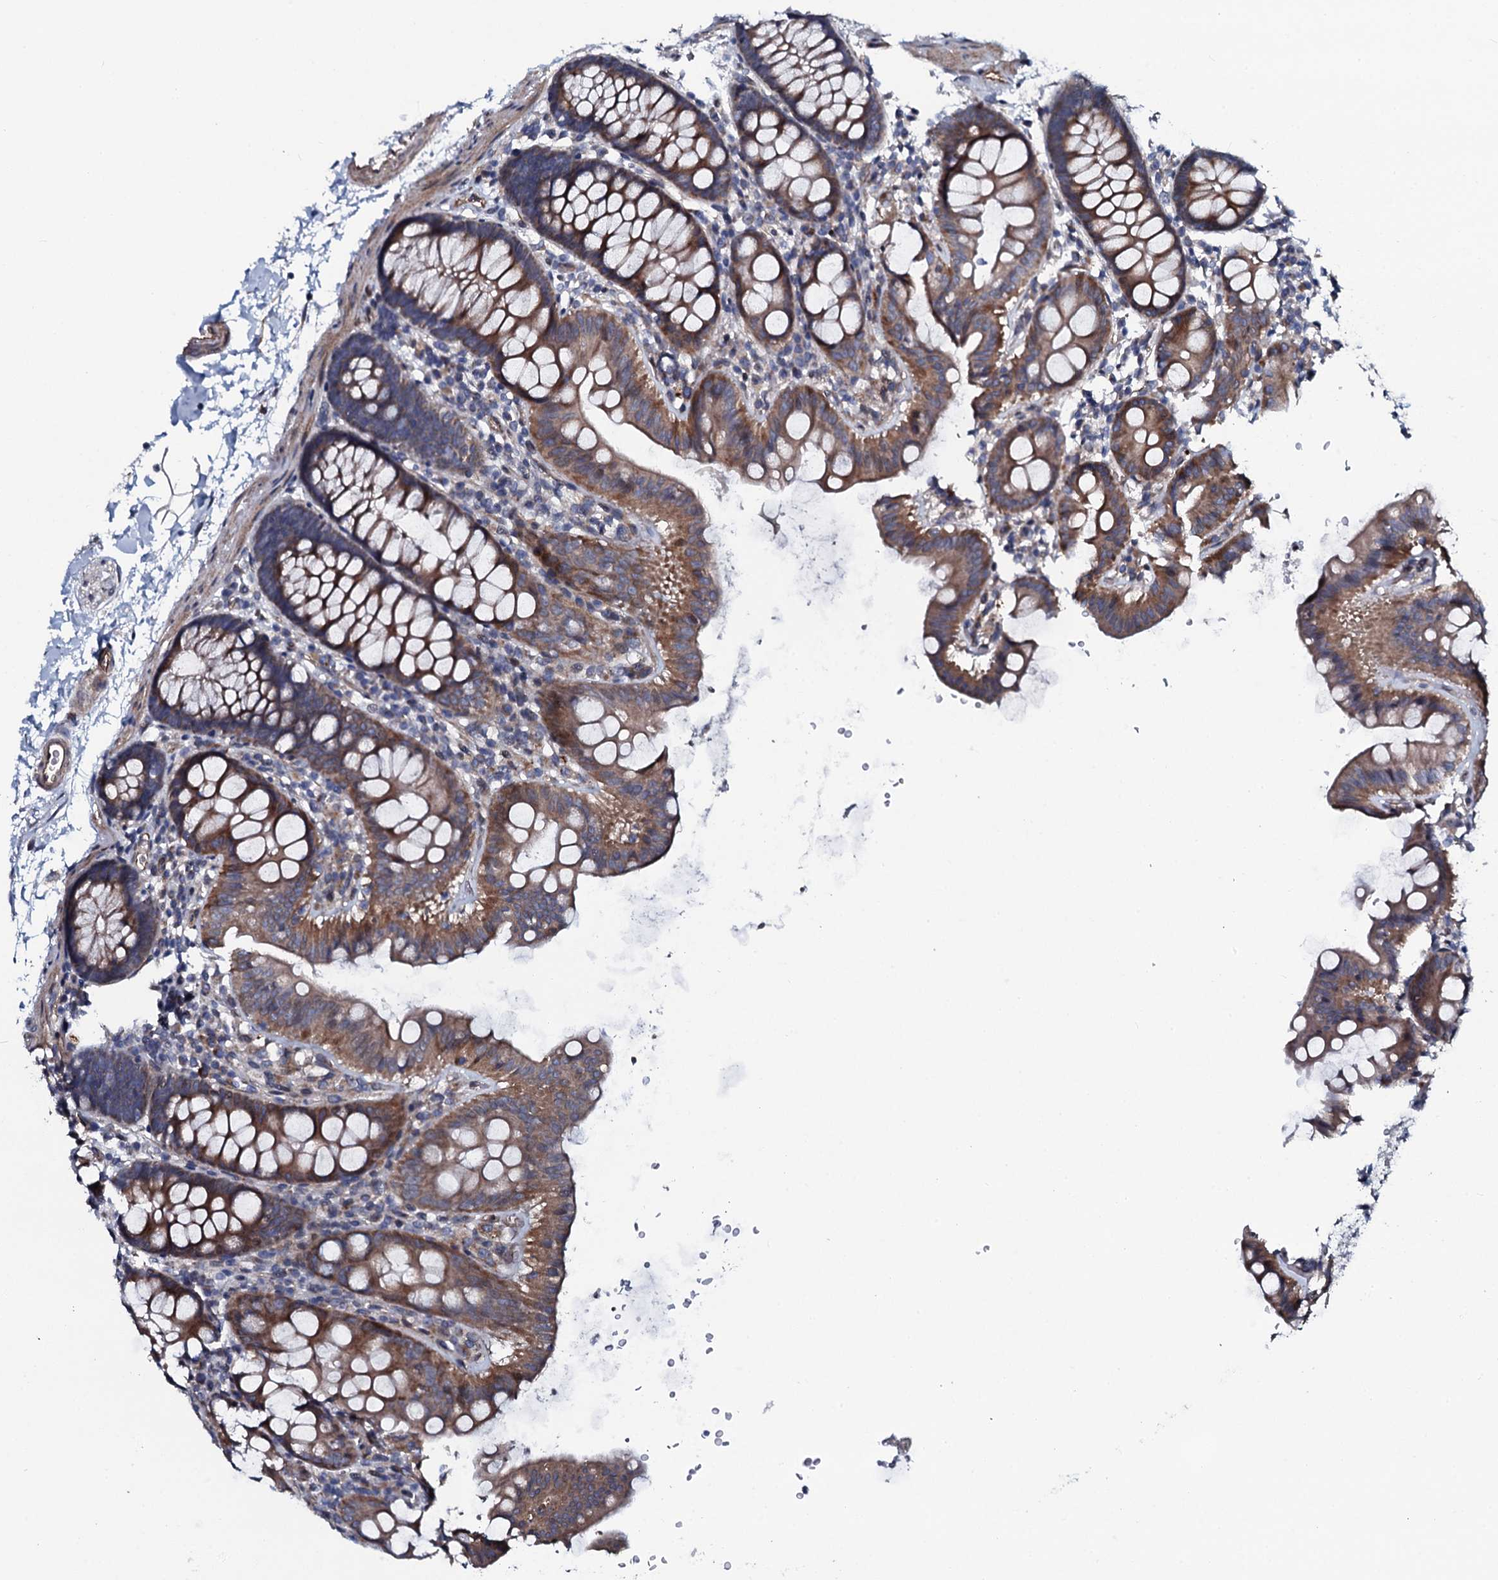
{"staining": {"intensity": "moderate", "quantity": ">75%", "location": "cytoplasmic/membranous"}, "tissue": "colon", "cell_type": "Endothelial cells", "image_type": "normal", "snomed": [{"axis": "morphology", "description": "Normal tissue, NOS"}, {"axis": "topography", "description": "Colon"}], "caption": "Immunohistochemistry of benign colon displays medium levels of moderate cytoplasmic/membranous staining in approximately >75% of endothelial cells. (Brightfield microscopy of DAB IHC at high magnification).", "gene": "KCTD4", "patient": {"sex": "male", "age": 75}}